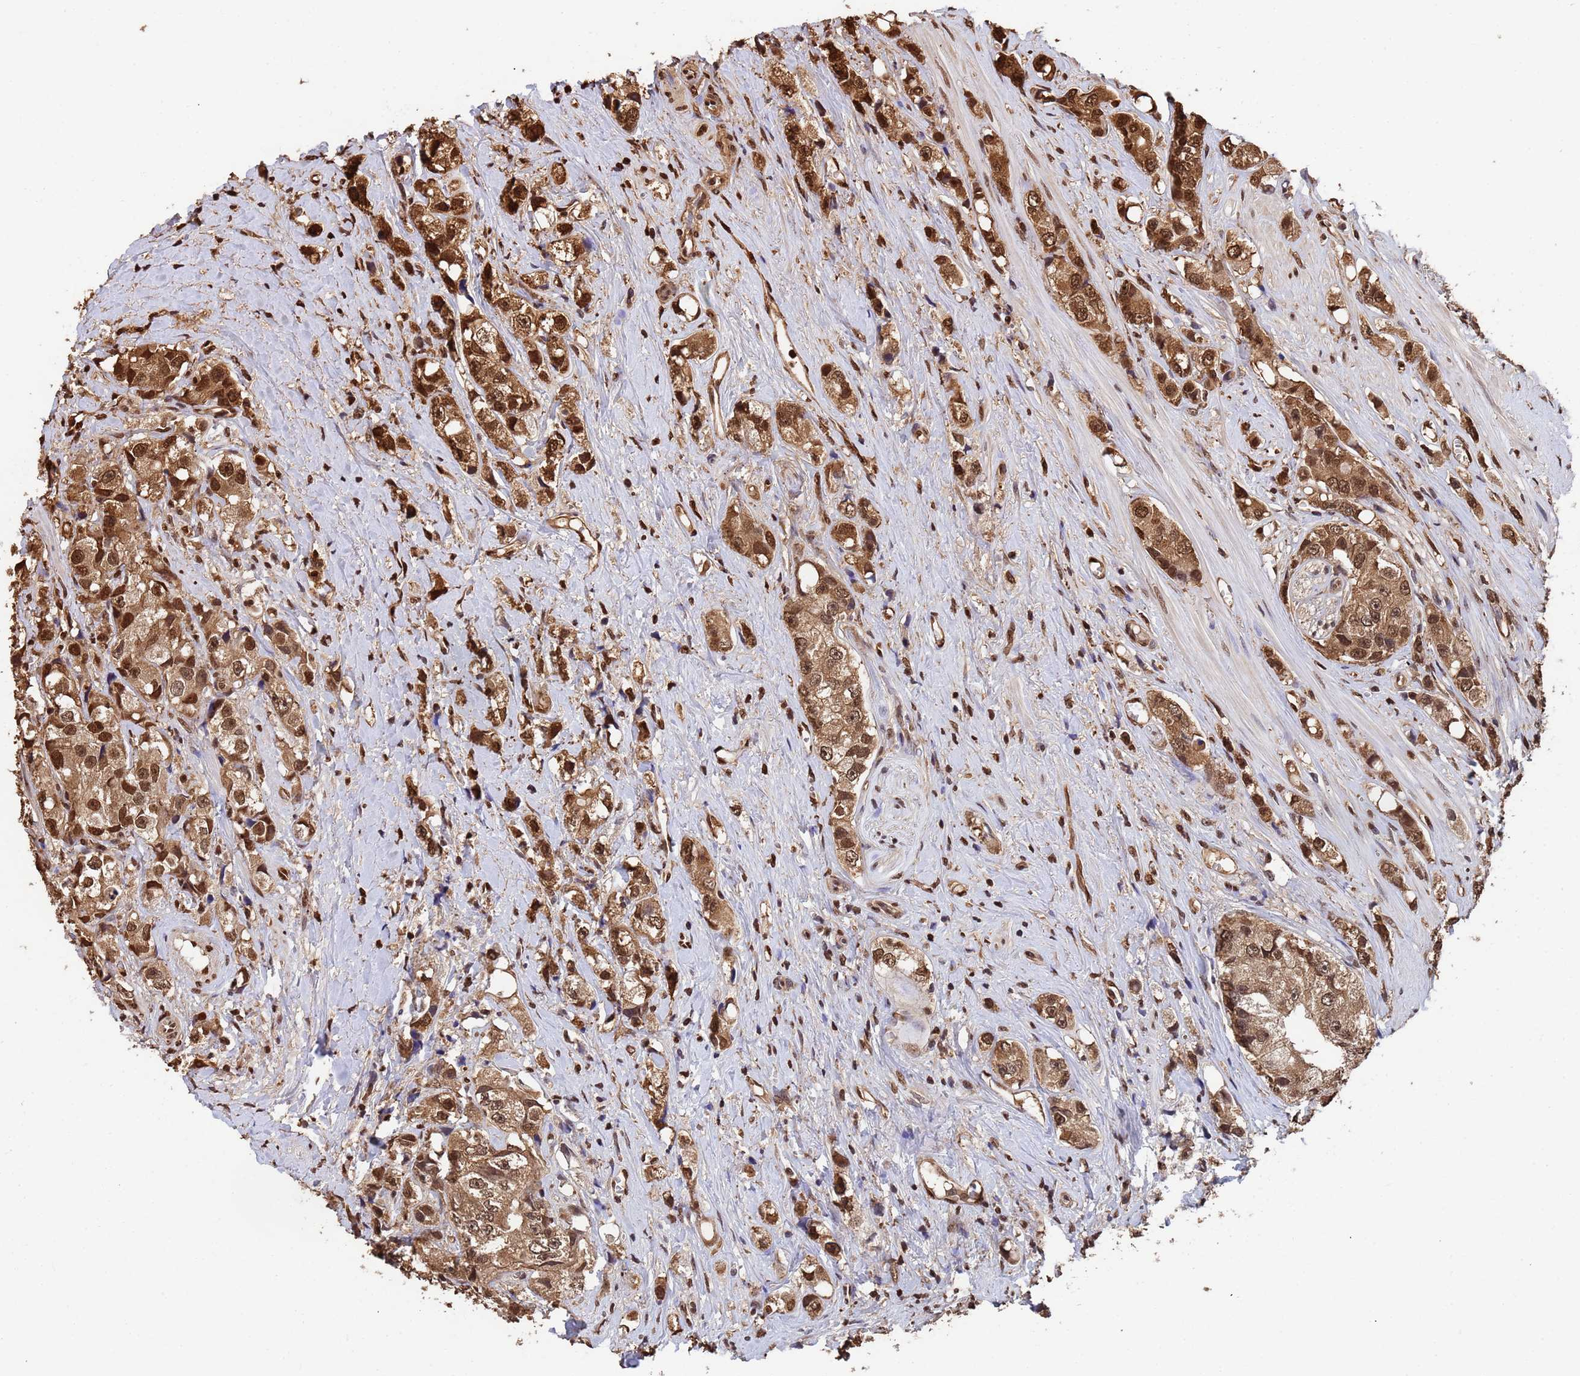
{"staining": {"intensity": "moderate", "quantity": ">75%", "location": "cytoplasmic/membranous,nuclear"}, "tissue": "prostate cancer", "cell_type": "Tumor cells", "image_type": "cancer", "snomed": [{"axis": "morphology", "description": "Adenocarcinoma, High grade"}, {"axis": "topography", "description": "Prostate"}], "caption": "Immunohistochemistry histopathology image of human prostate cancer (high-grade adenocarcinoma) stained for a protein (brown), which exhibits medium levels of moderate cytoplasmic/membranous and nuclear positivity in about >75% of tumor cells.", "gene": "SUMO4", "patient": {"sex": "male", "age": 74}}